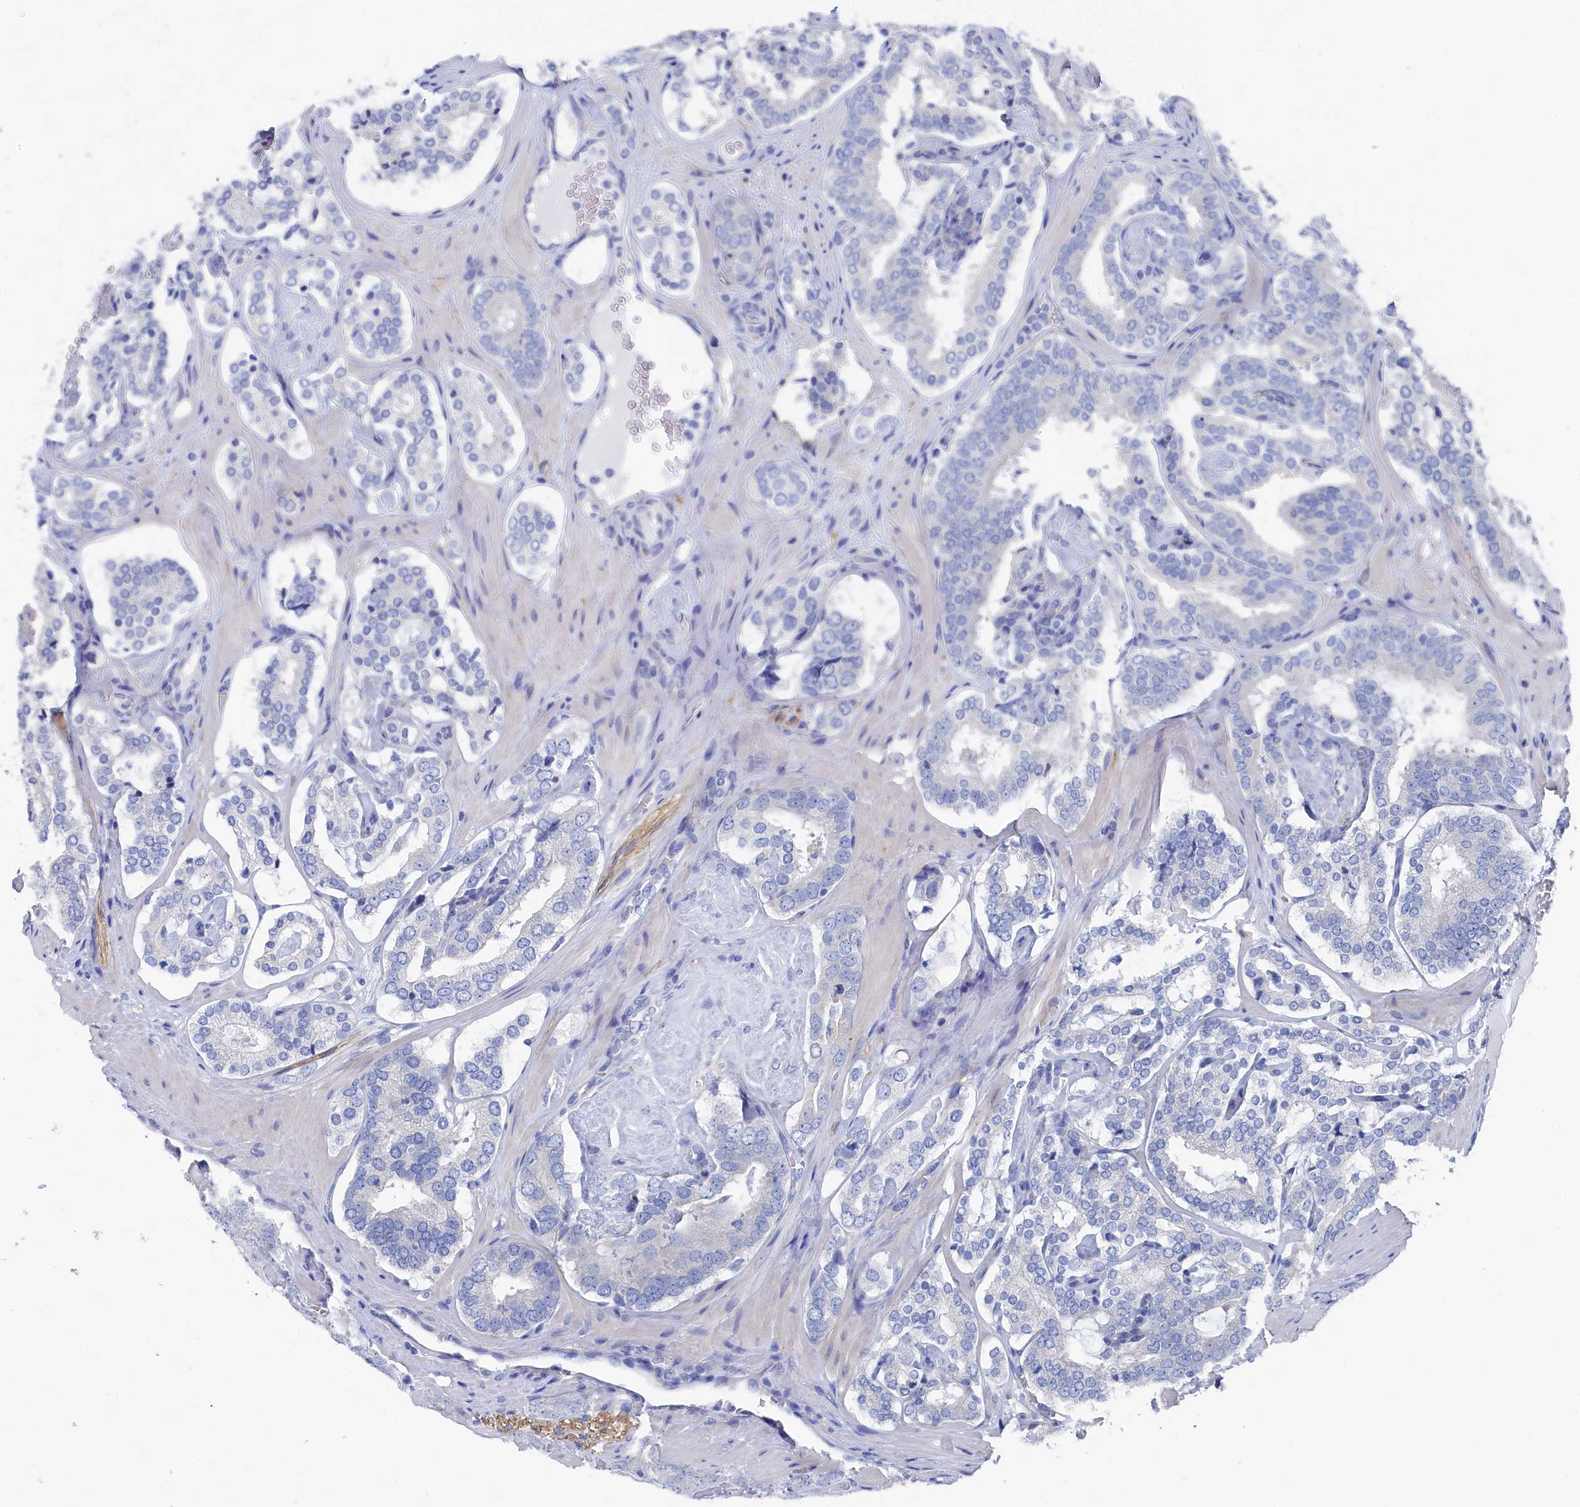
{"staining": {"intensity": "negative", "quantity": "none", "location": "none"}, "tissue": "prostate cancer", "cell_type": "Tumor cells", "image_type": "cancer", "snomed": [{"axis": "morphology", "description": "Adenocarcinoma, High grade"}, {"axis": "topography", "description": "Prostate"}], "caption": "Immunohistochemical staining of human prostate adenocarcinoma (high-grade) reveals no significant expression in tumor cells.", "gene": "TMOD2", "patient": {"sex": "male", "age": 63}}